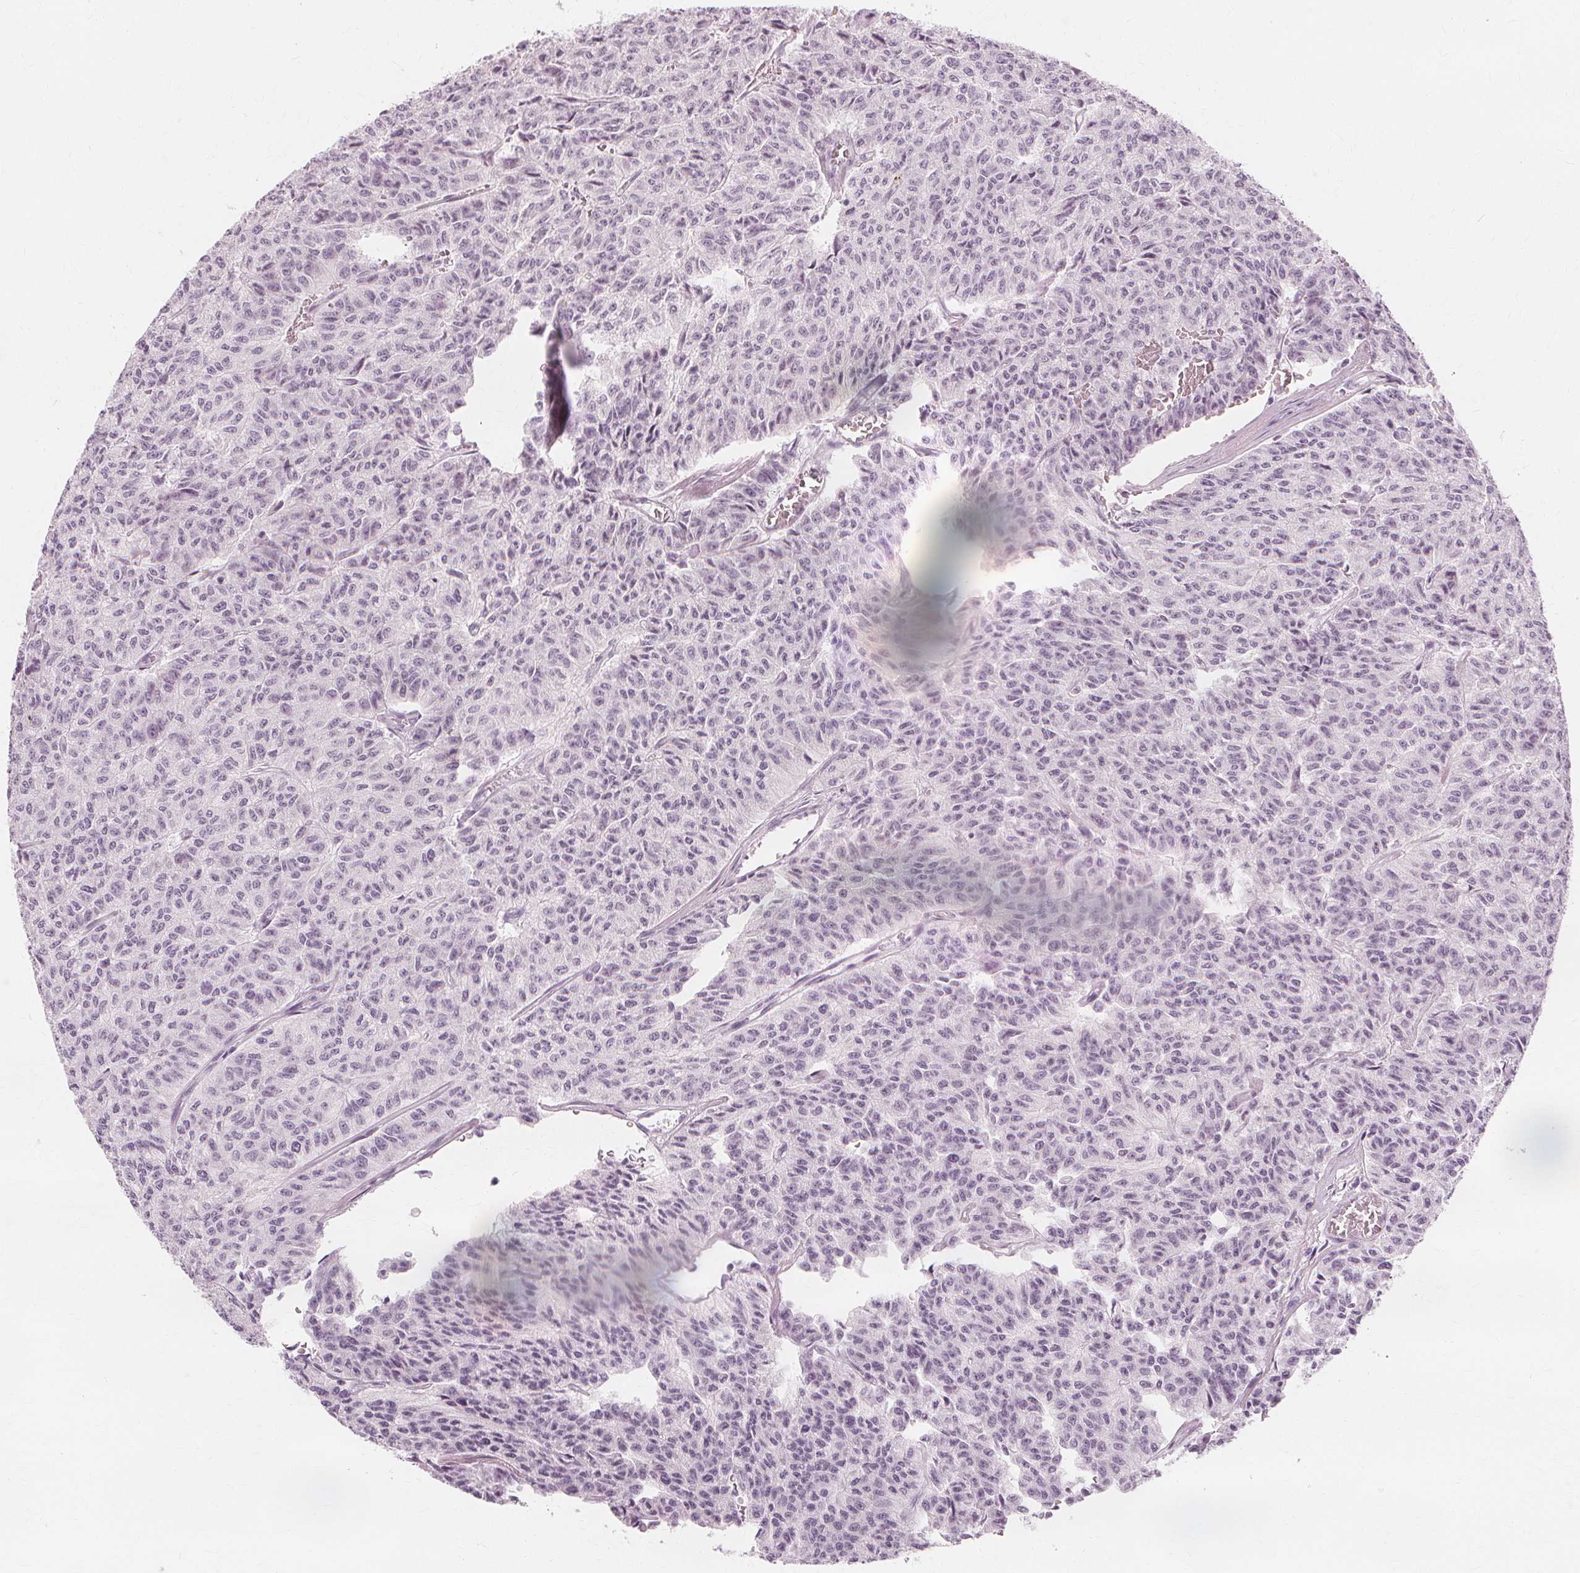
{"staining": {"intensity": "negative", "quantity": "none", "location": "none"}, "tissue": "carcinoid", "cell_type": "Tumor cells", "image_type": "cancer", "snomed": [{"axis": "morphology", "description": "Carcinoid, malignant, NOS"}, {"axis": "topography", "description": "Lung"}], "caption": "This is a micrograph of immunohistochemistry staining of carcinoid, which shows no positivity in tumor cells.", "gene": "NXPE1", "patient": {"sex": "male", "age": 71}}